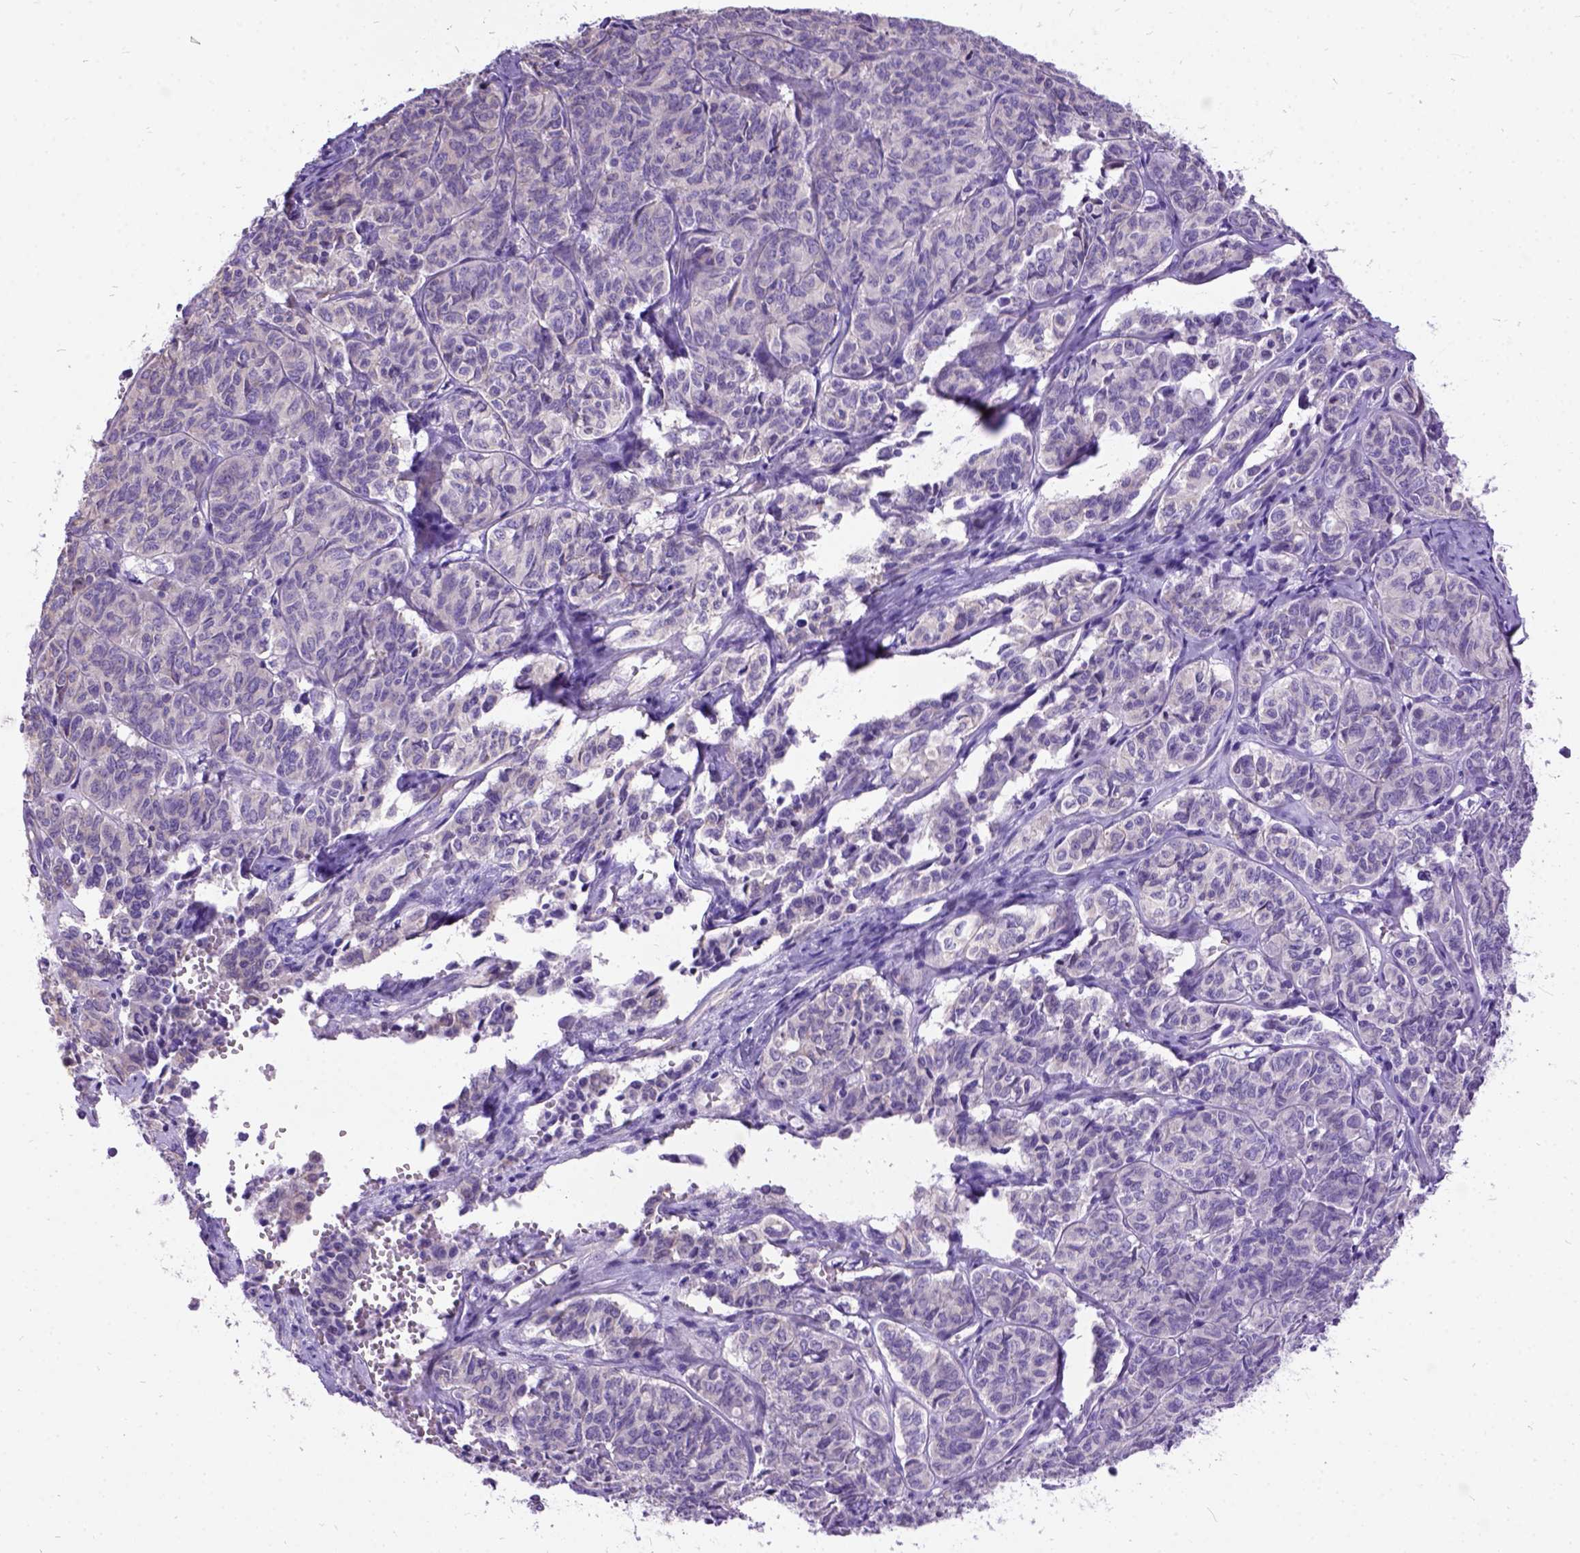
{"staining": {"intensity": "negative", "quantity": "none", "location": "none"}, "tissue": "ovarian cancer", "cell_type": "Tumor cells", "image_type": "cancer", "snomed": [{"axis": "morphology", "description": "Carcinoma, endometroid"}, {"axis": "topography", "description": "Ovary"}], "caption": "The immunohistochemistry histopathology image has no significant expression in tumor cells of ovarian cancer (endometroid carcinoma) tissue.", "gene": "CFAP54", "patient": {"sex": "female", "age": 80}}